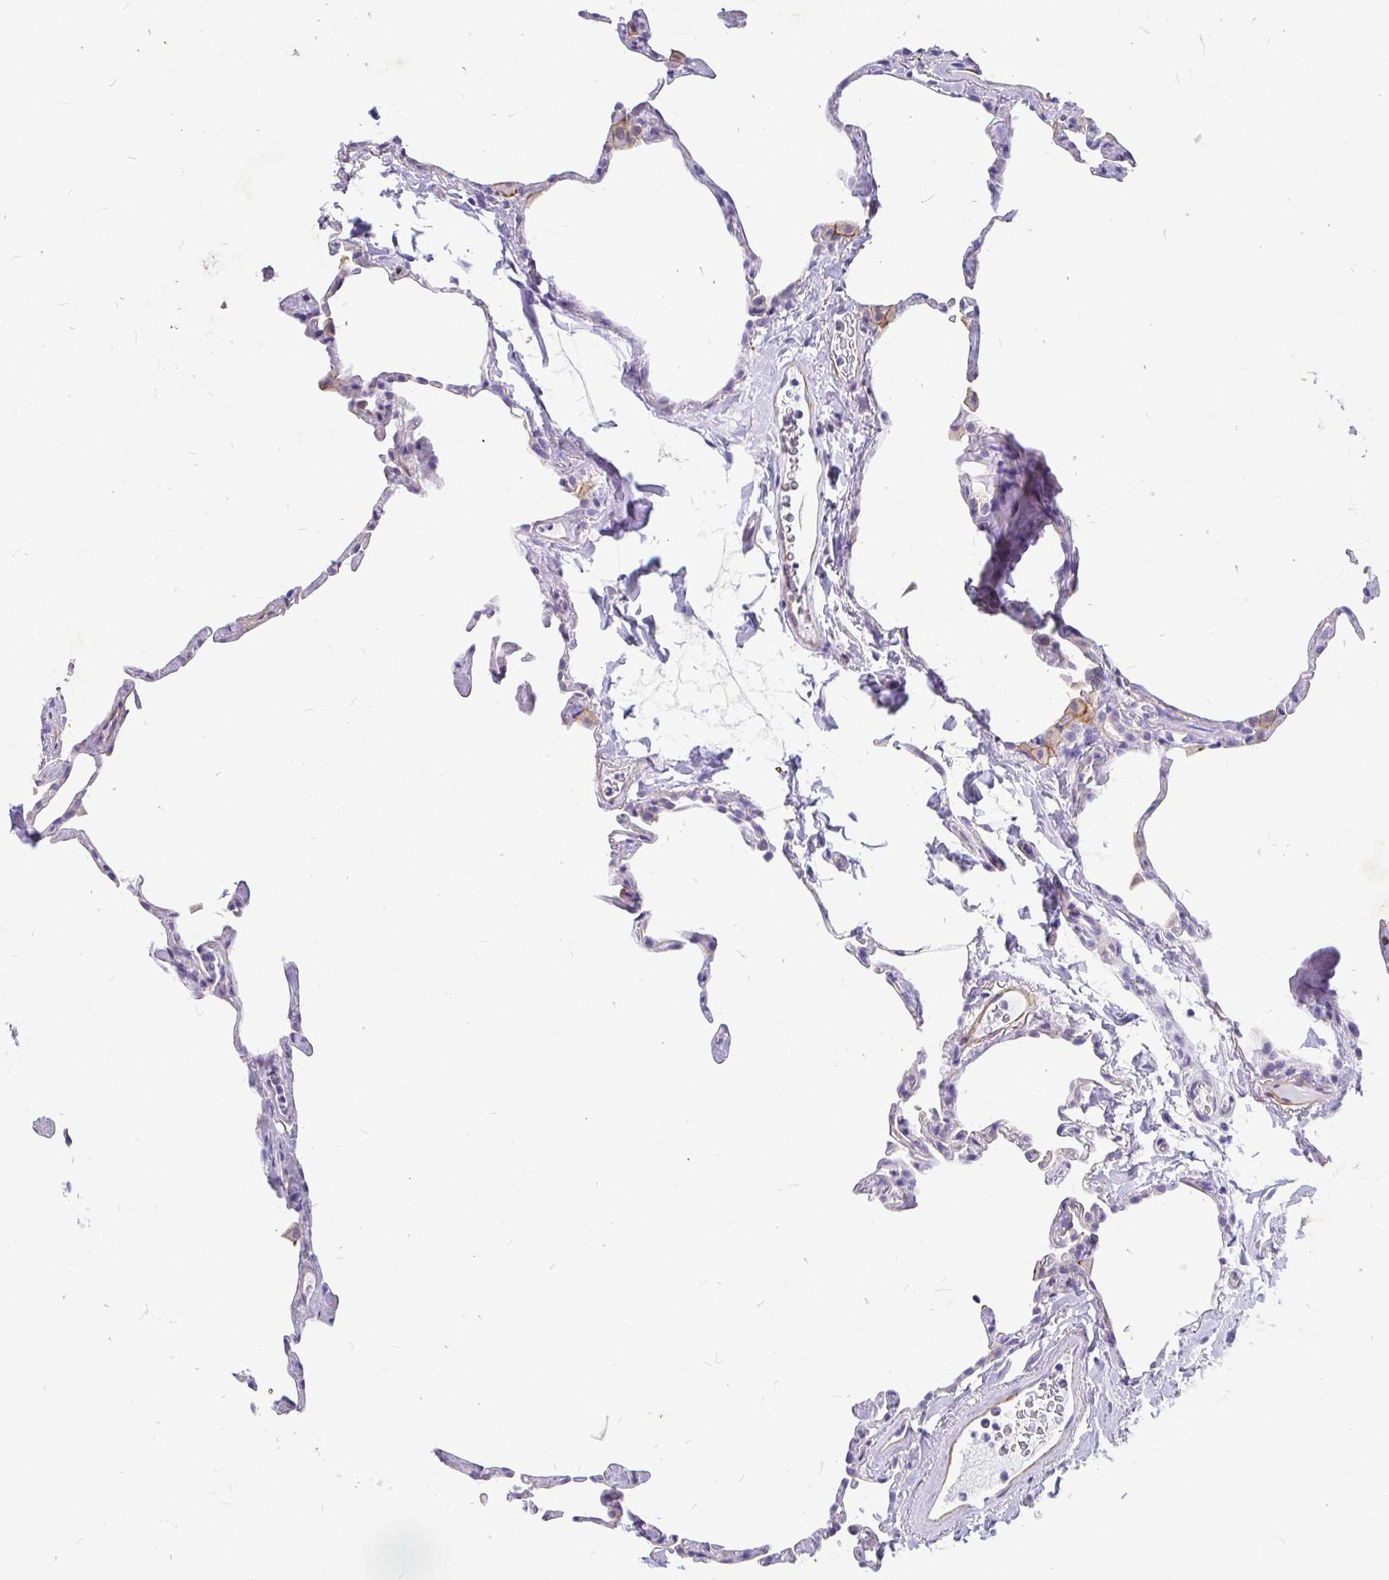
{"staining": {"intensity": "moderate", "quantity": "<25%", "location": "cytoplasmic/membranous"}, "tissue": "lung", "cell_type": "Alveolar cells", "image_type": "normal", "snomed": [{"axis": "morphology", "description": "Normal tissue, NOS"}, {"axis": "topography", "description": "Lung"}], "caption": "Protein expression analysis of normal human lung reveals moderate cytoplasmic/membranous positivity in approximately <25% of alveolar cells.", "gene": "EML5", "patient": {"sex": "male", "age": 65}}